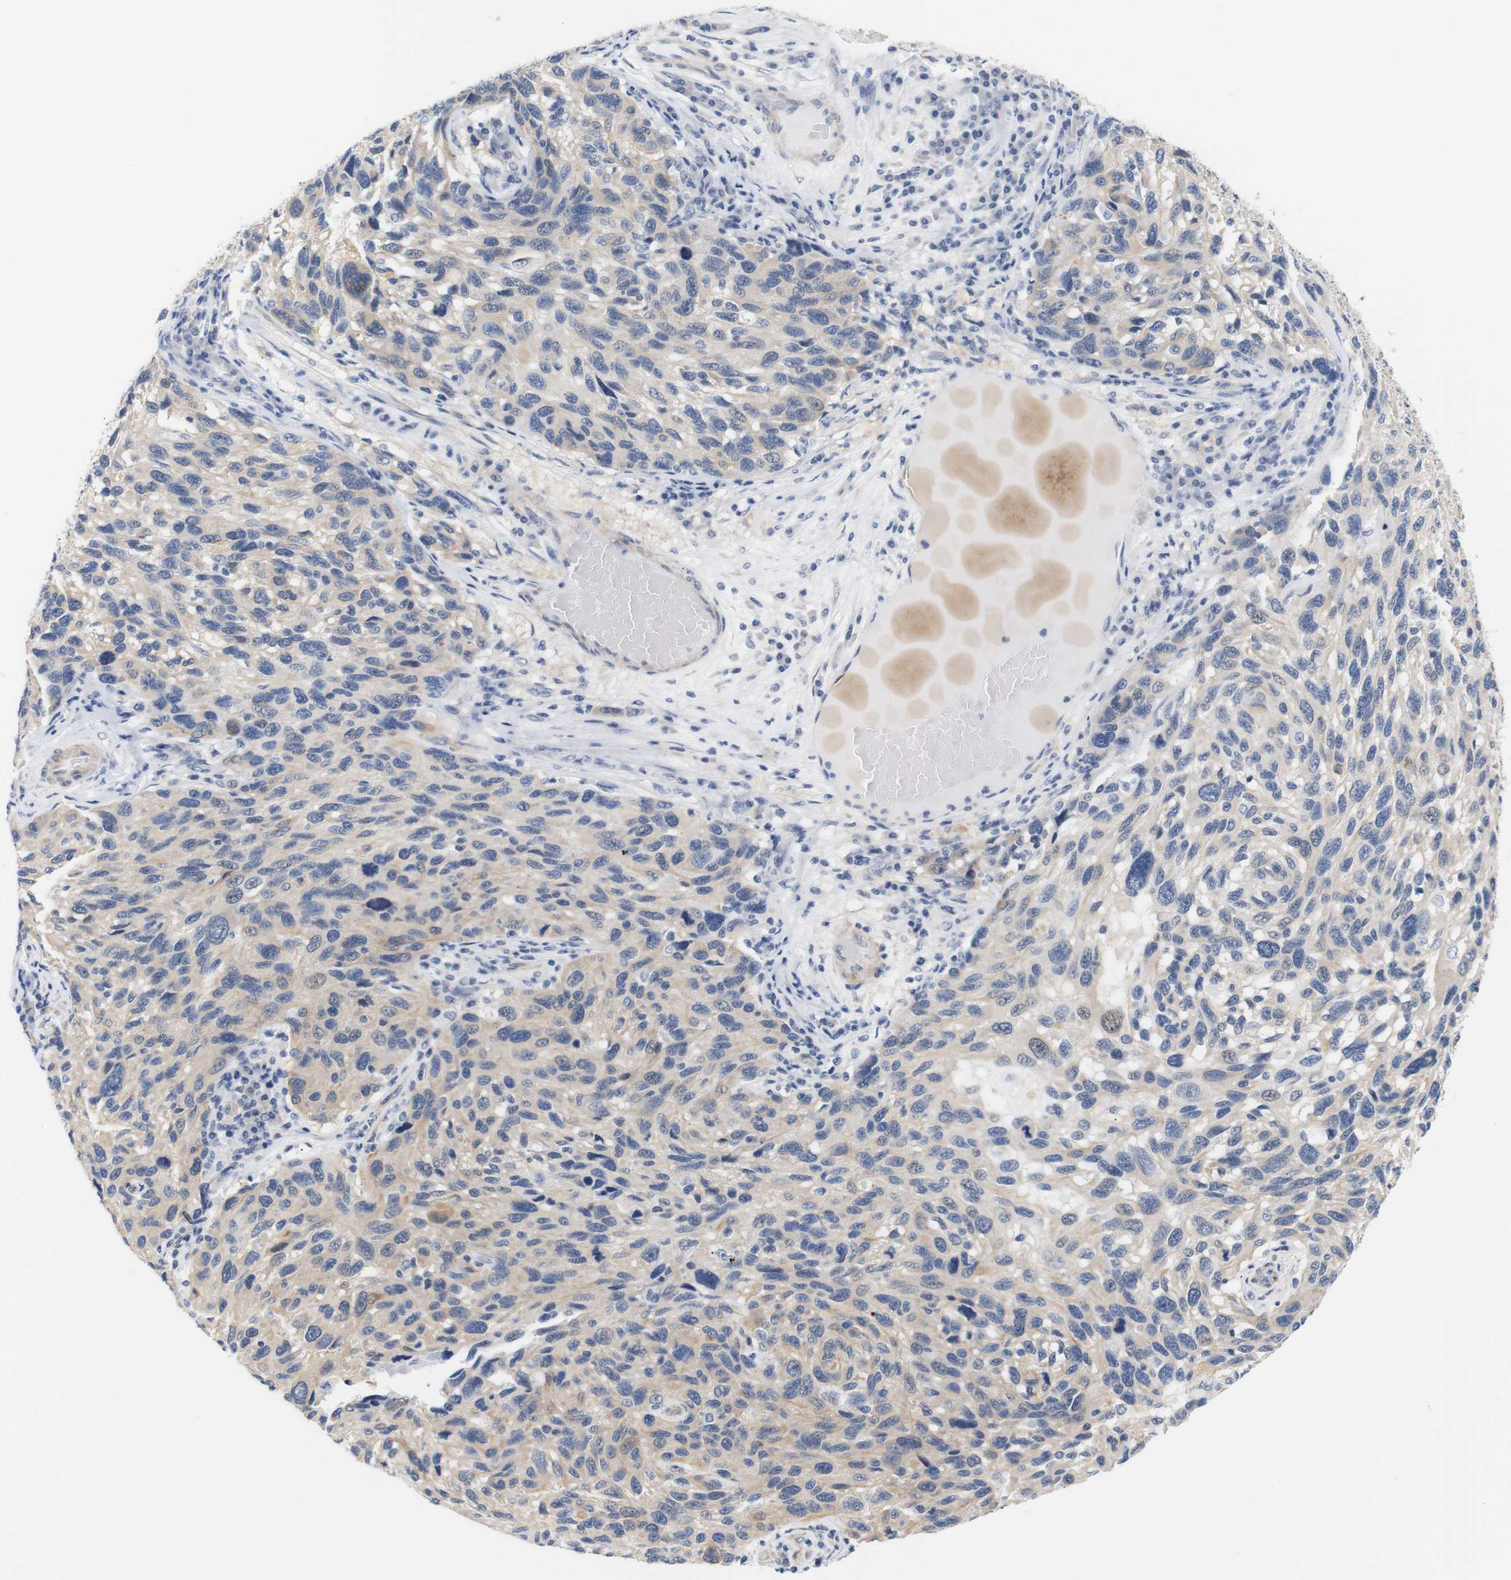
{"staining": {"intensity": "weak", "quantity": ">75%", "location": "cytoplasmic/membranous"}, "tissue": "melanoma", "cell_type": "Tumor cells", "image_type": "cancer", "snomed": [{"axis": "morphology", "description": "Malignant melanoma, NOS"}, {"axis": "topography", "description": "Skin"}], "caption": "Melanoma stained with a brown dye reveals weak cytoplasmic/membranous positive positivity in approximately >75% of tumor cells.", "gene": "STMN3", "patient": {"sex": "male", "age": 53}}